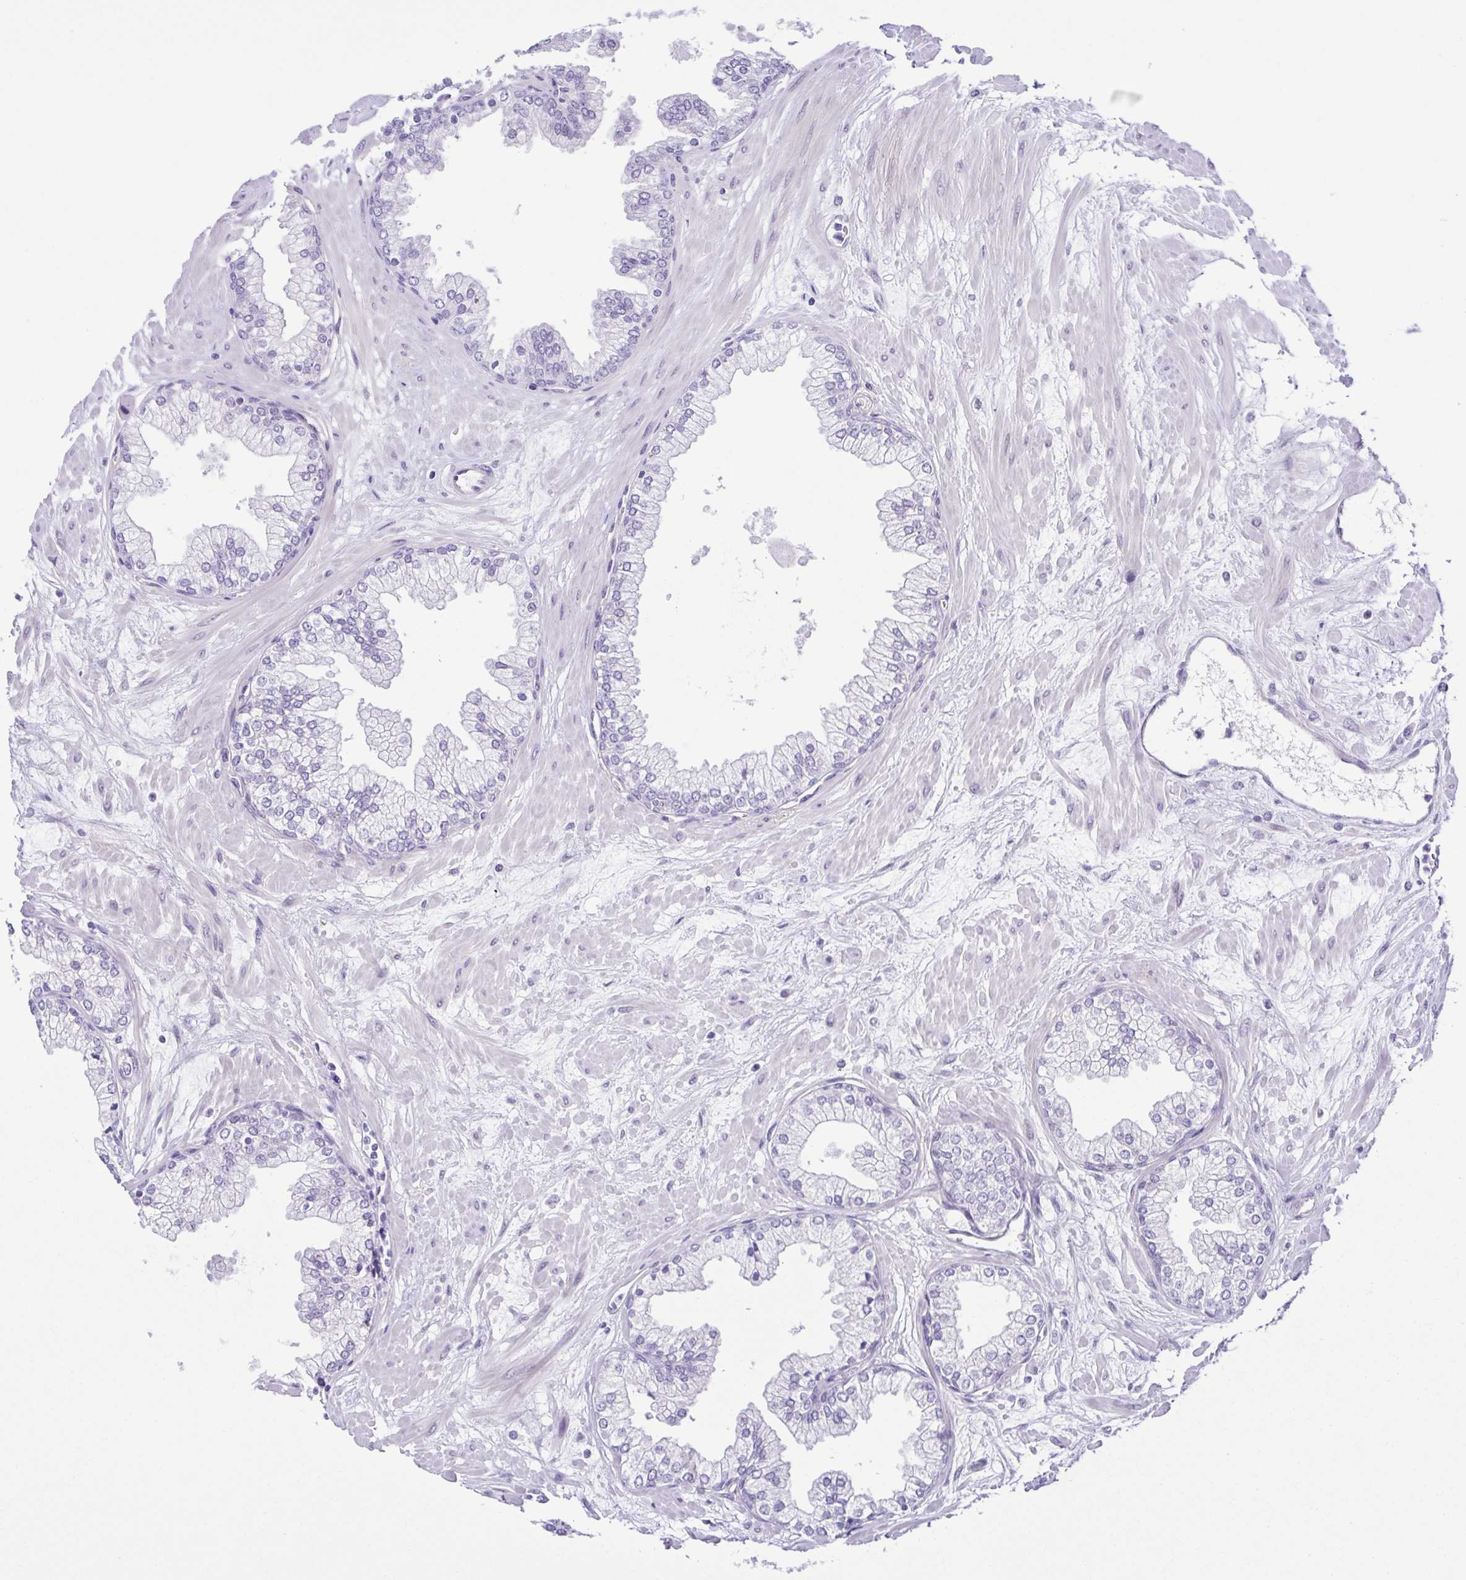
{"staining": {"intensity": "negative", "quantity": "none", "location": "none"}, "tissue": "prostate", "cell_type": "Glandular cells", "image_type": "normal", "snomed": [{"axis": "morphology", "description": "Normal tissue, NOS"}, {"axis": "topography", "description": "Prostate"}, {"axis": "topography", "description": "Peripheral nerve tissue"}], "caption": "This is an IHC histopathology image of unremarkable prostate. There is no positivity in glandular cells.", "gene": "DCLK2", "patient": {"sex": "male", "age": 61}}